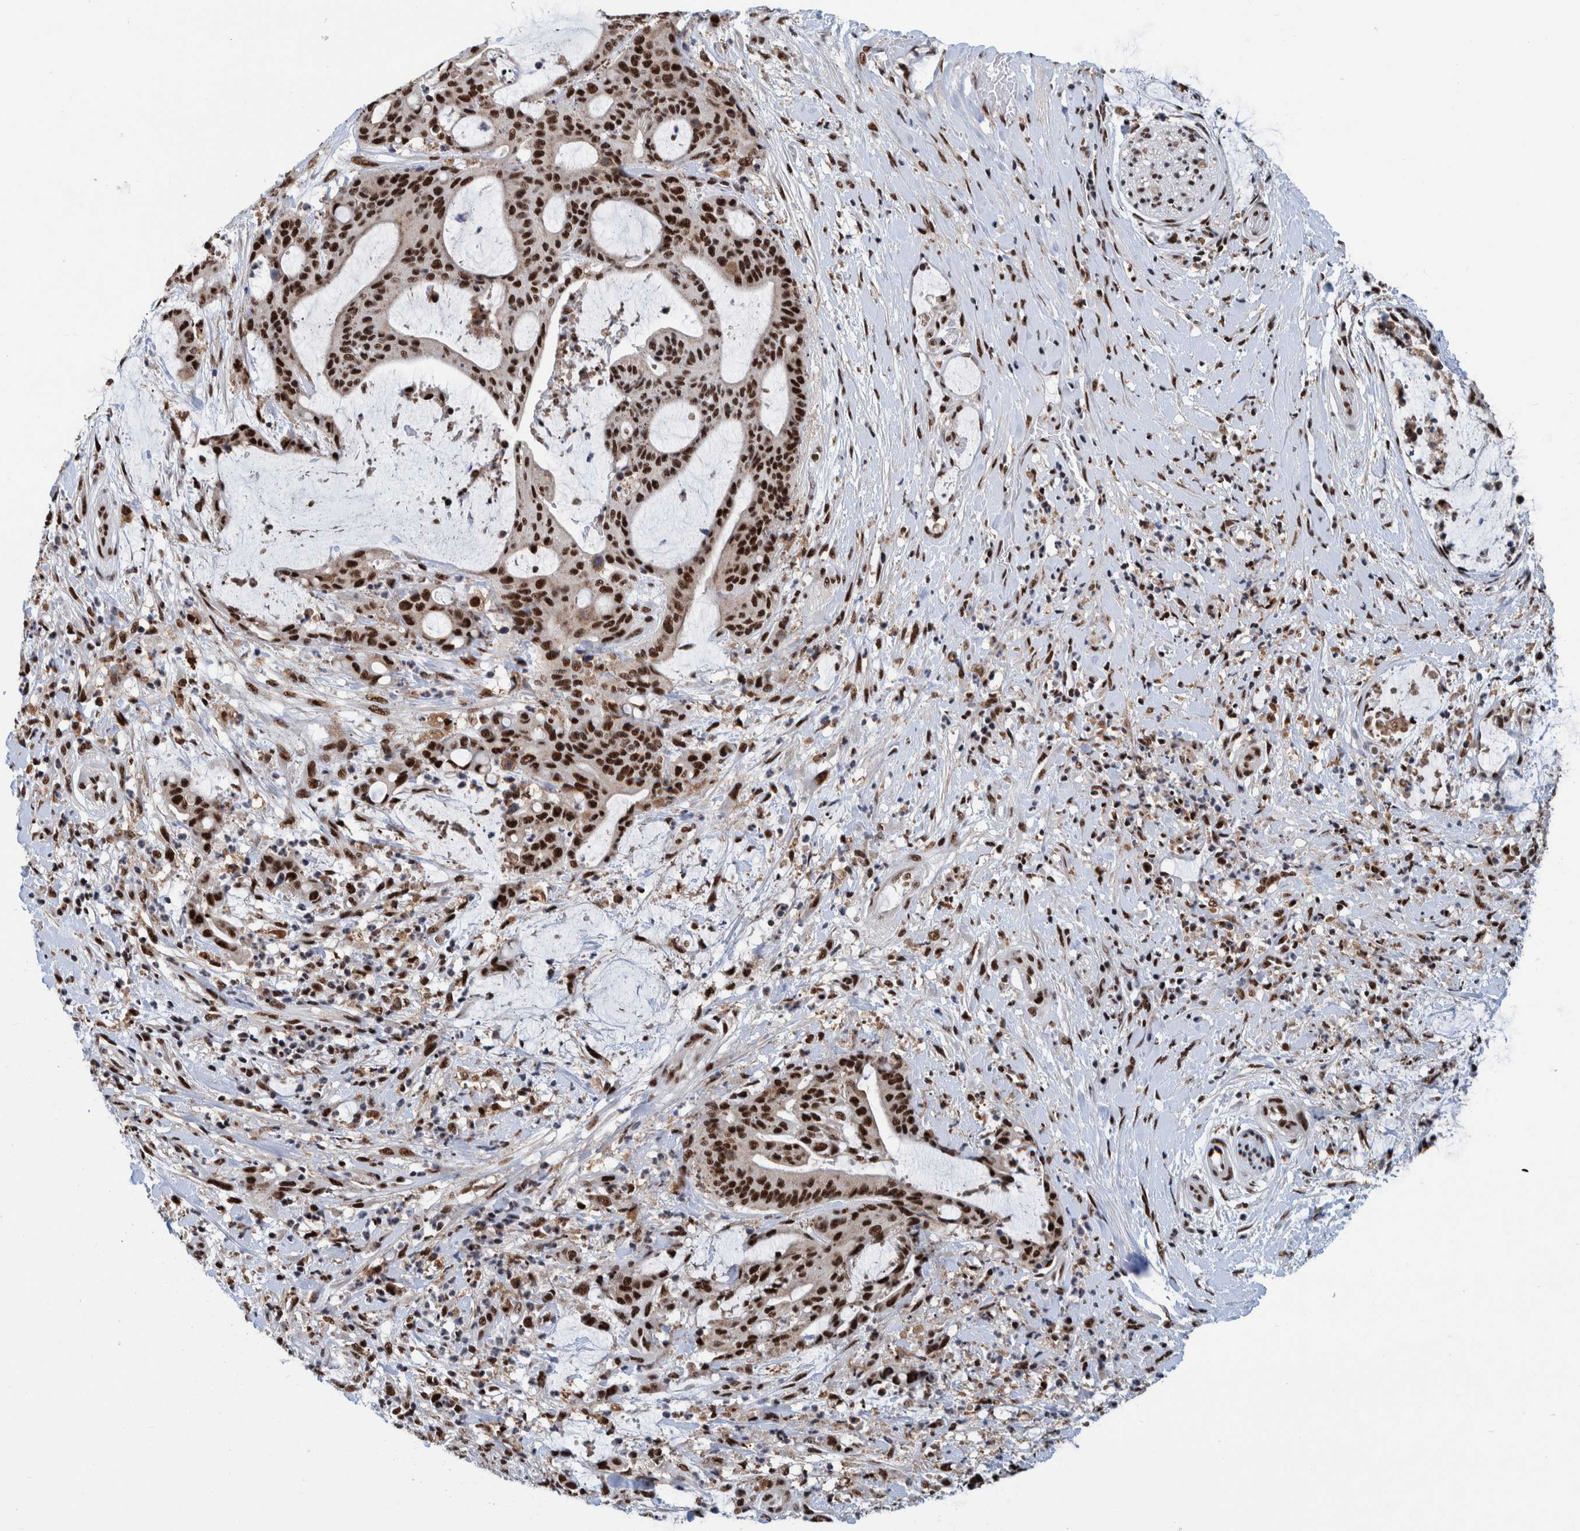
{"staining": {"intensity": "strong", "quantity": ">75%", "location": "nuclear"}, "tissue": "liver cancer", "cell_type": "Tumor cells", "image_type": "cancer", "snomed": [{"axis": "morphology", "description": "Normal tissue, NOS"}, {"axis": "morphology", "description": "Cholangiocarcinoma"}, {"axis": "topography", "description": "Liver"}, {"axis": "topography", "description": "Peripheral nerve tissue"}], "caption": "Protein analysis of liver cholangiocarcinoma tissue demonstrates strong nuclear staining in approximately >75% of tumor cells.", "gene": "EFTUD2", "patient": {"sex": "female", "age": 73}}